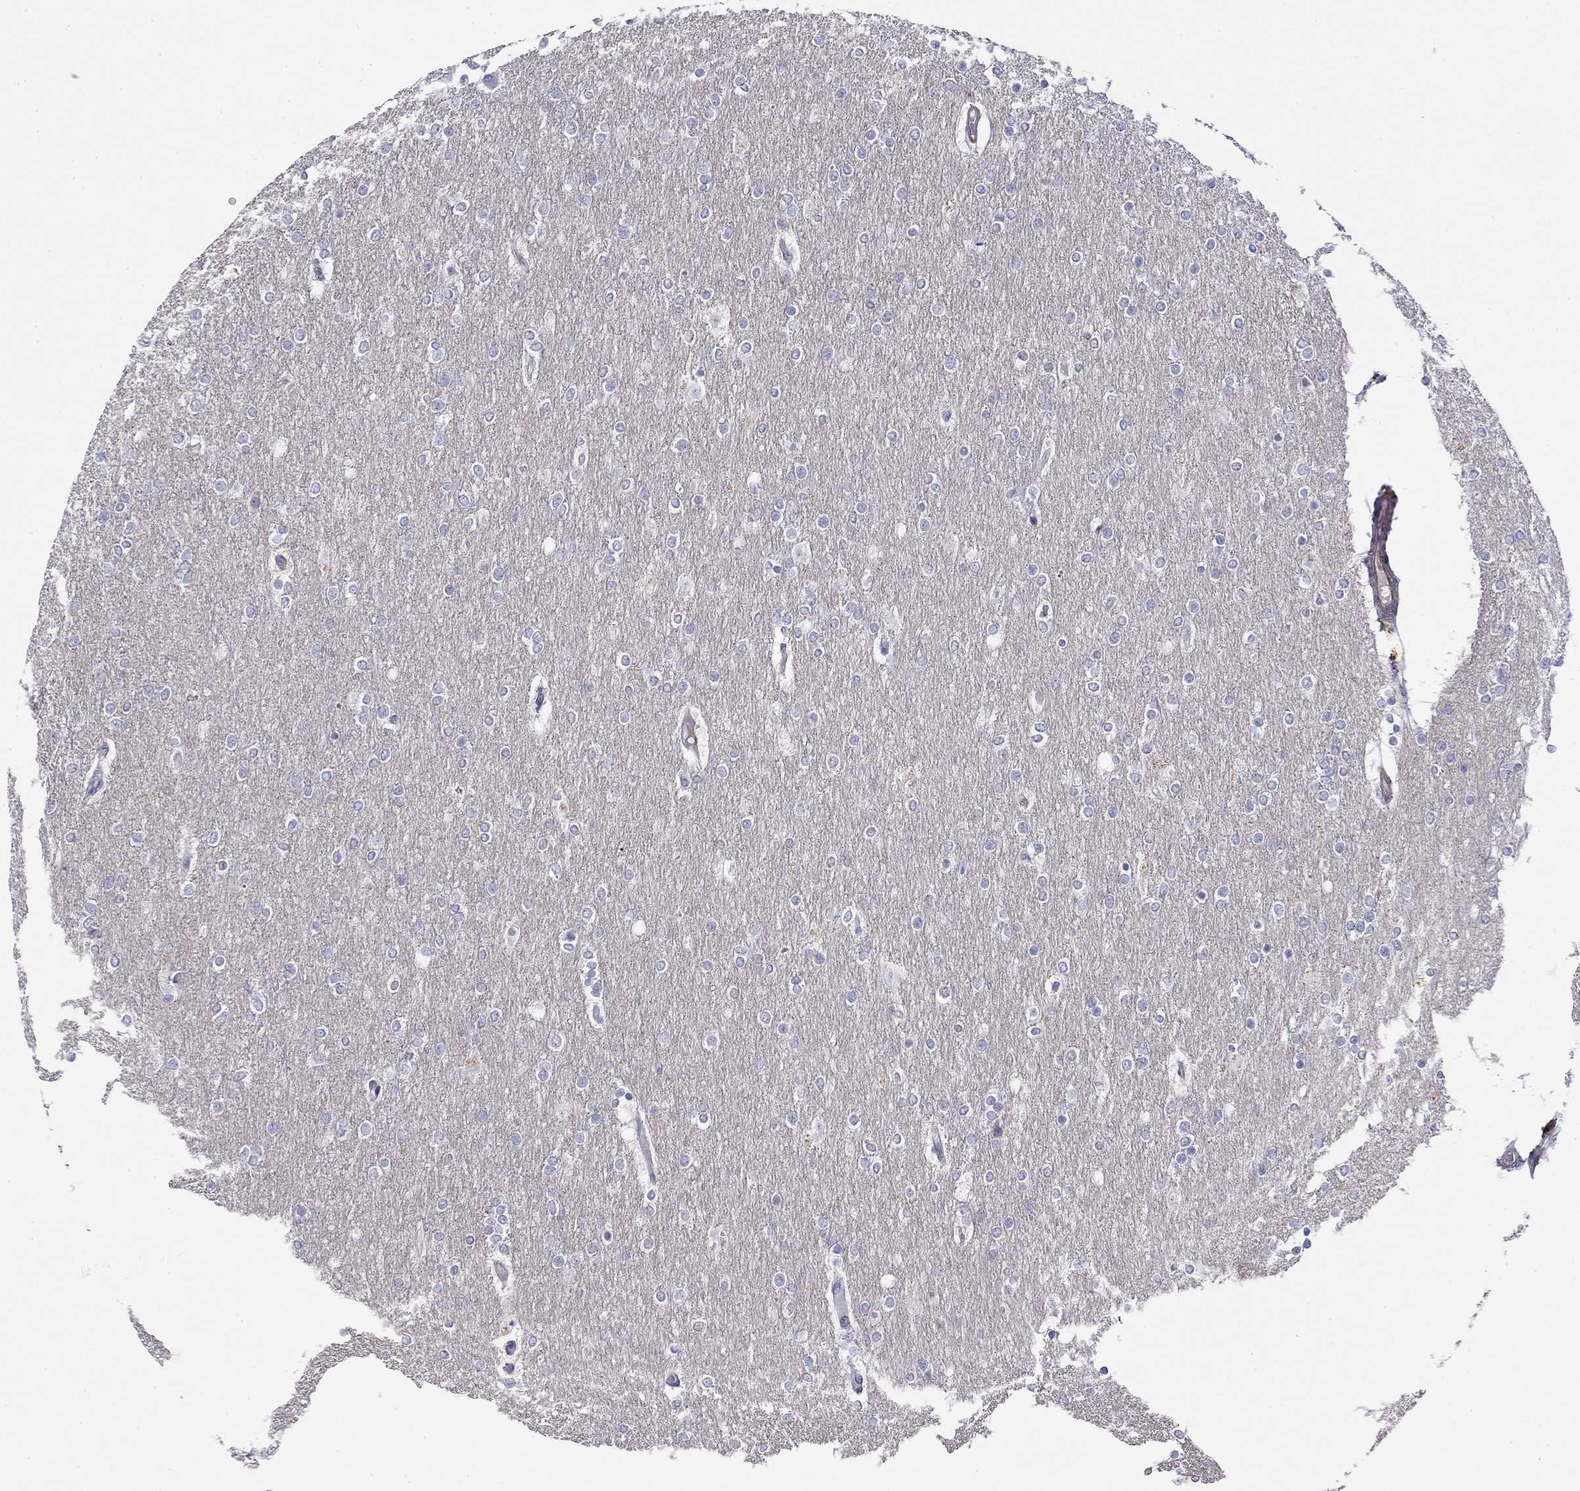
{"staining": {"intensity": "negative", "quantity": "none", "location": "none"}, "tissue": "glioma", "cell_type": "Tumor cells", "image_type": "cancer", "snomed": [{"axis": "morphology", "description": "Glioma, malignant, High grade"}, {"axis": "topography", "description": "Brain"}], "caption": "DAB immunohistochemical staining of human malignant high-grade glioma exhibits no significant expression in tumor cells.", "gene": "RTL1", "patient": {"sex": "female", "age": 61}}